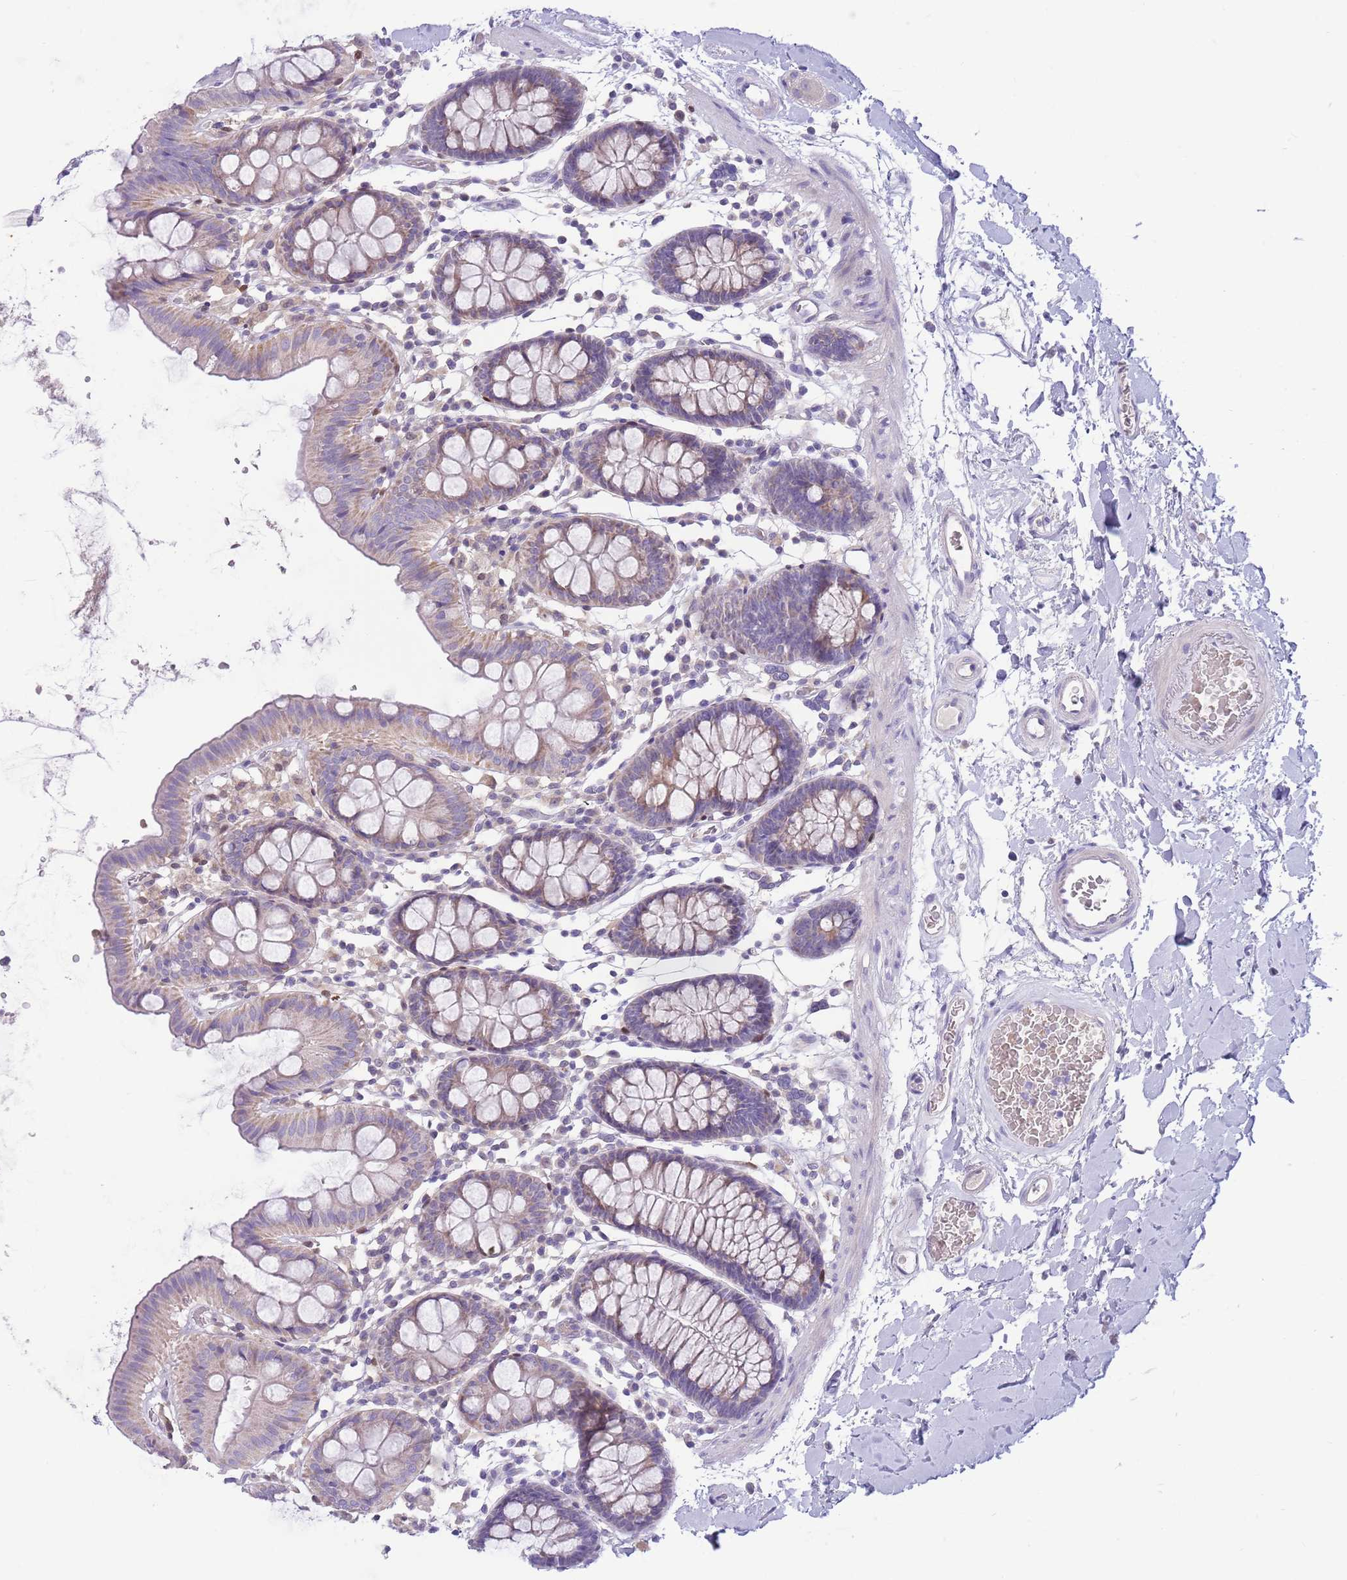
{"staining": {"intensity": "negative", "quantity": "none", "location": "none"}, "tissue": "colon", "cell_type": "Endothelial cells", "image_type": "normal", "snomed": [{"axis": "morphology", "description": "Normal tissue, NOS"}, {"axis": "topography", "description": "Colon"}], "caption": "Immunohistochemistry (IHC) image of benign human colon stained for a protein (brown), which reveals no expression in endothelial cells.", "gene": "DDHD1", "patient": {"sex": "male", "age": 75}}